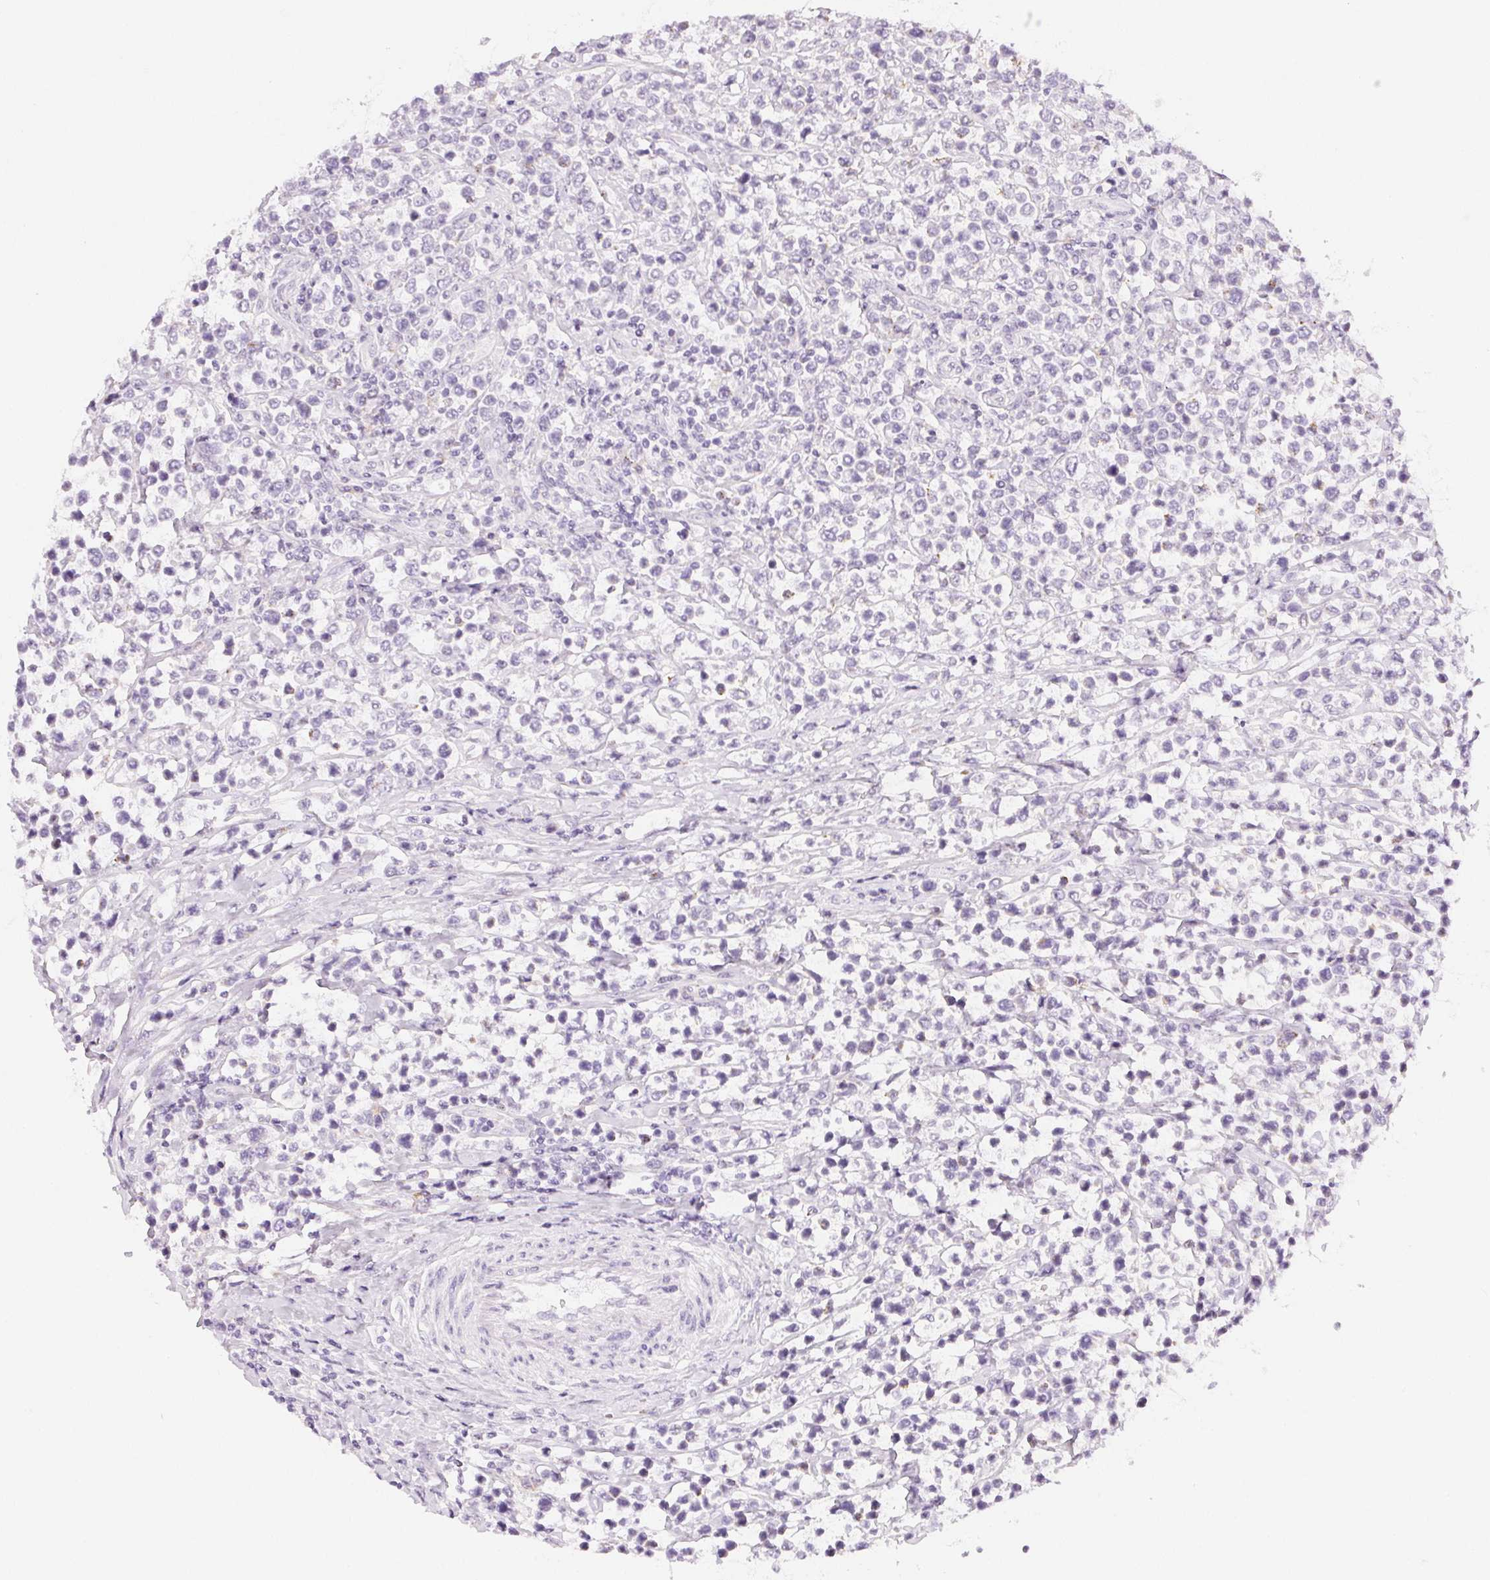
{"staining": {"intensity": "negative", "quantity": "none", "location": "none"}, "tissue": "lymphoma", "cell_type": "Tumor cells", "image_type": "cancer", "snomed": [{"axis": "morphology", "description": "Malignant lymphoma, non-Hodgkin's type, High grade"}, {"axis": "topography", "description": "Soft tissue"}], "caption": "Tumor cells are negative for protein expression in human lymphoma. (Brightfield microscopy of DAB (3,3'-diaminobenzidine) immunohistochemistry at high magnification).", "gene": "SLC5A2", "patient": {"sex": "female", "age": 56}}